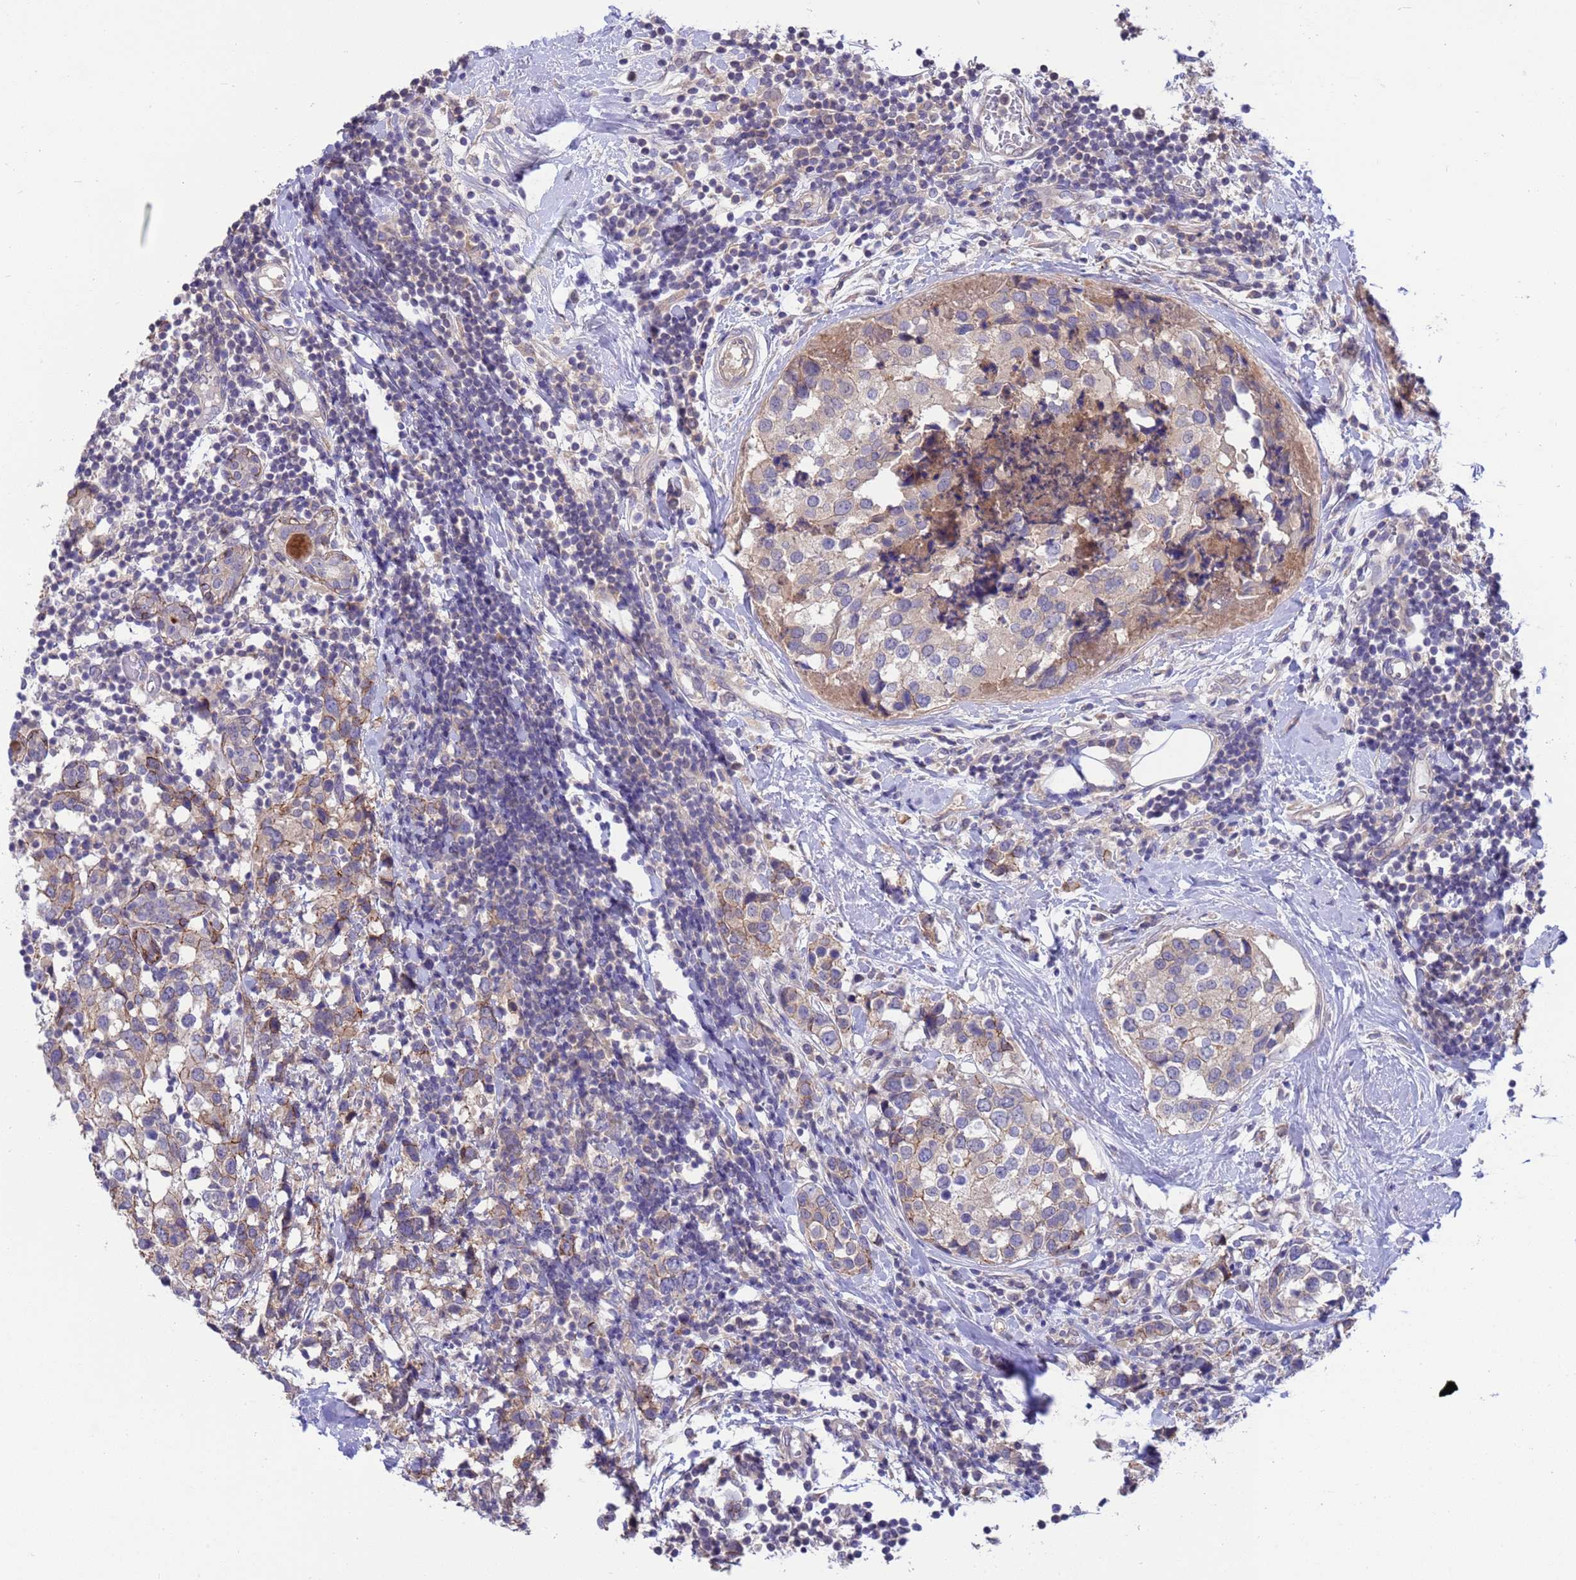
{"staining": {"intensity": "weak", "quantity": "<25%", "location": "cytoplasmic/membranous"}, "tissue": "breast cancer", "cell_type": "Tumor cells", "image_type": "cancer", "snomed": [{"axis": "morphology", "description": "Lobular carcinoma"}, {"axis": "topography", "description": "Breast"}], "caption": "Immunohistochemical staining of human breast lobular carcinoma demonstrates no significant staining in tumor cells.", "gene": "GJA10", "patient": {"sex": "female", "age": 59}}